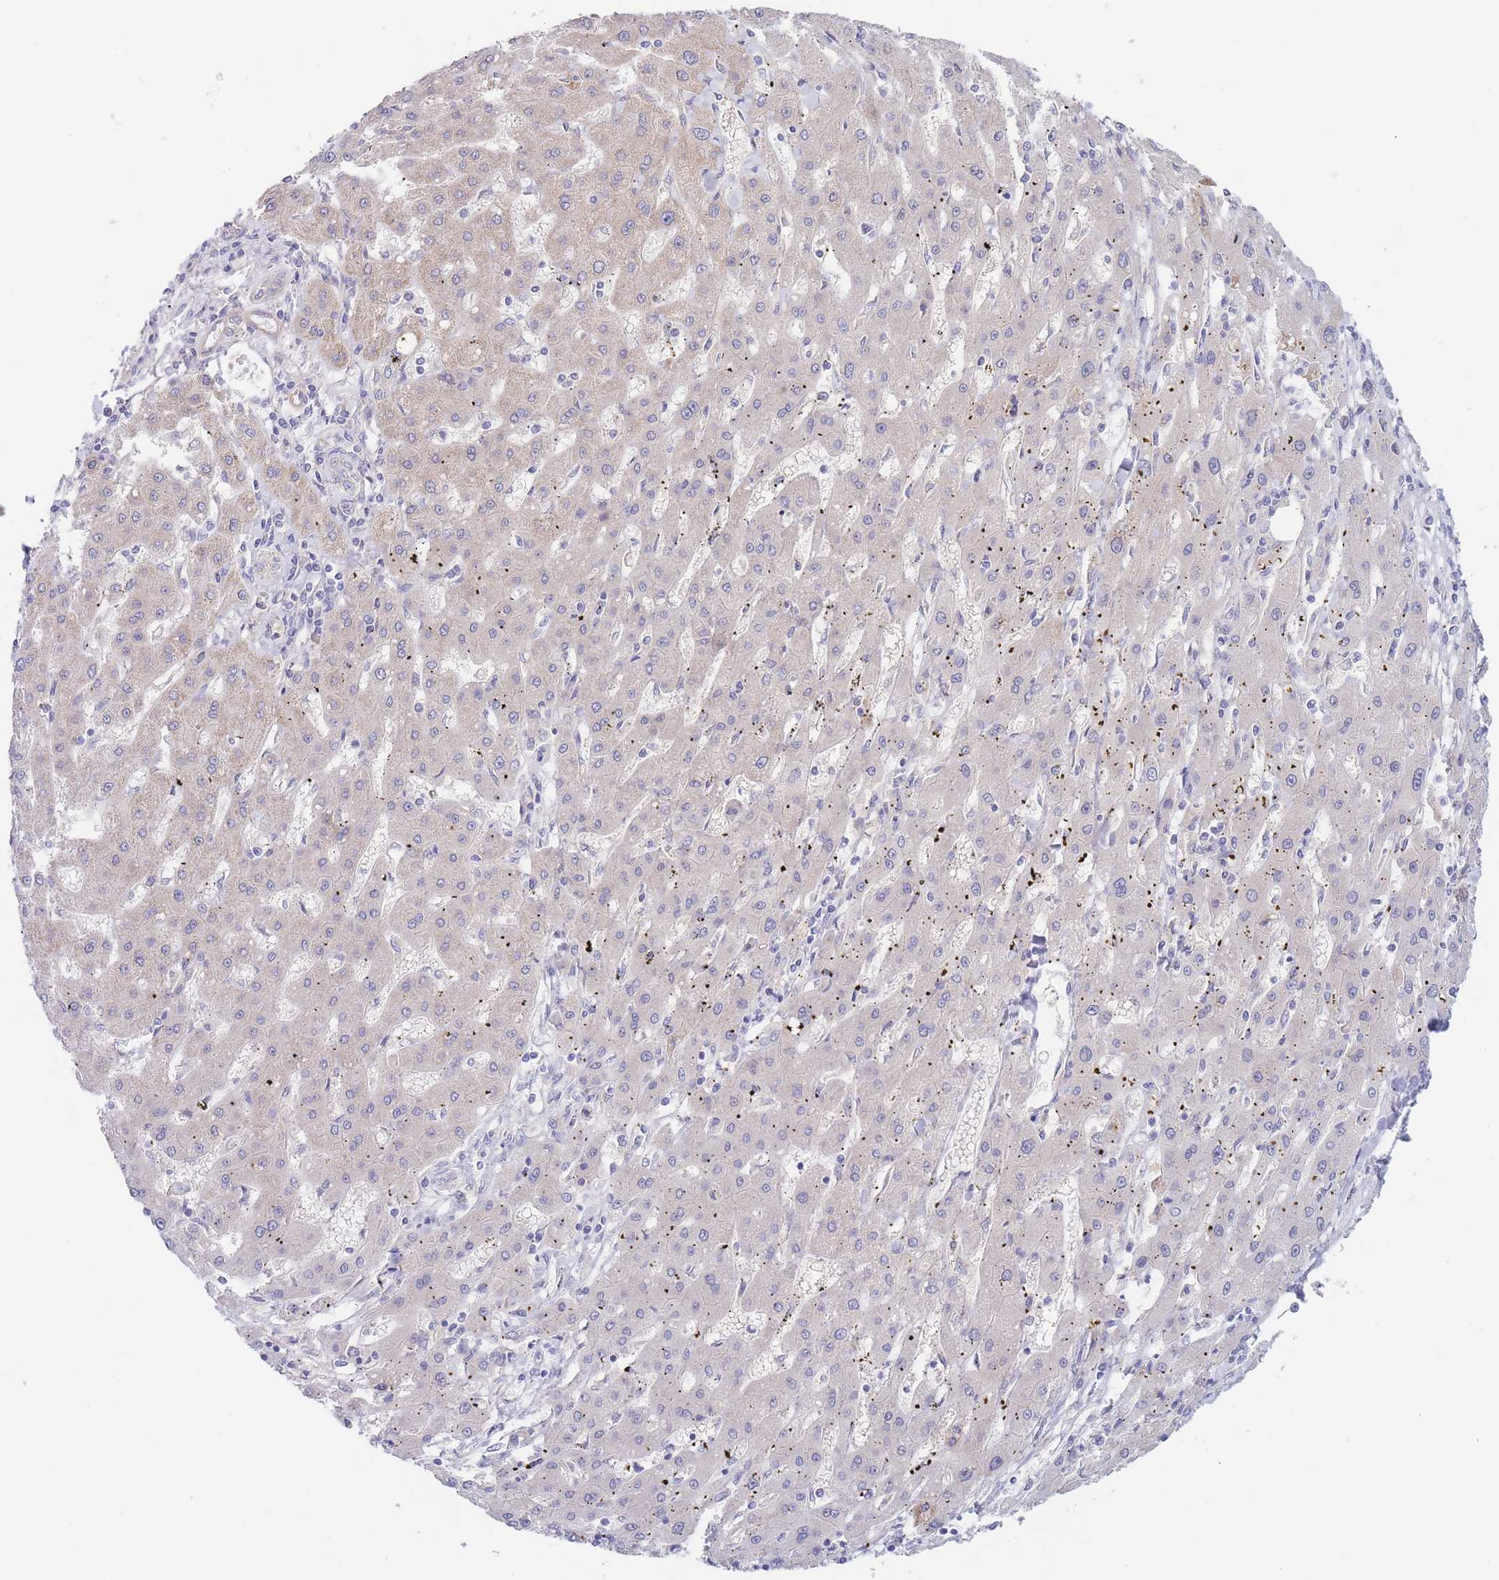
{"staining": {"intensity": "weak", "quantity": "25%-75%", "location": "cytoplasmic/membranous"}, "tissue": "liver cancer", "cell_type": "Tumor cells", "image_type": "cancer", "snomed": [{"axis": "morphology", "description": "Carcinoma, Hepatocellular, NOS"}, {"axis": "topography", "description": "Liver"}], "caption": "Human hepatocellular carcinoma (liver) stained with a brown dye reveals weak cytoplasmic/membranous positive staining in approximately 25%-75% of tumor cells.", "gene": "ZNF281", "patient": {"sex": "male", "age": 72}}